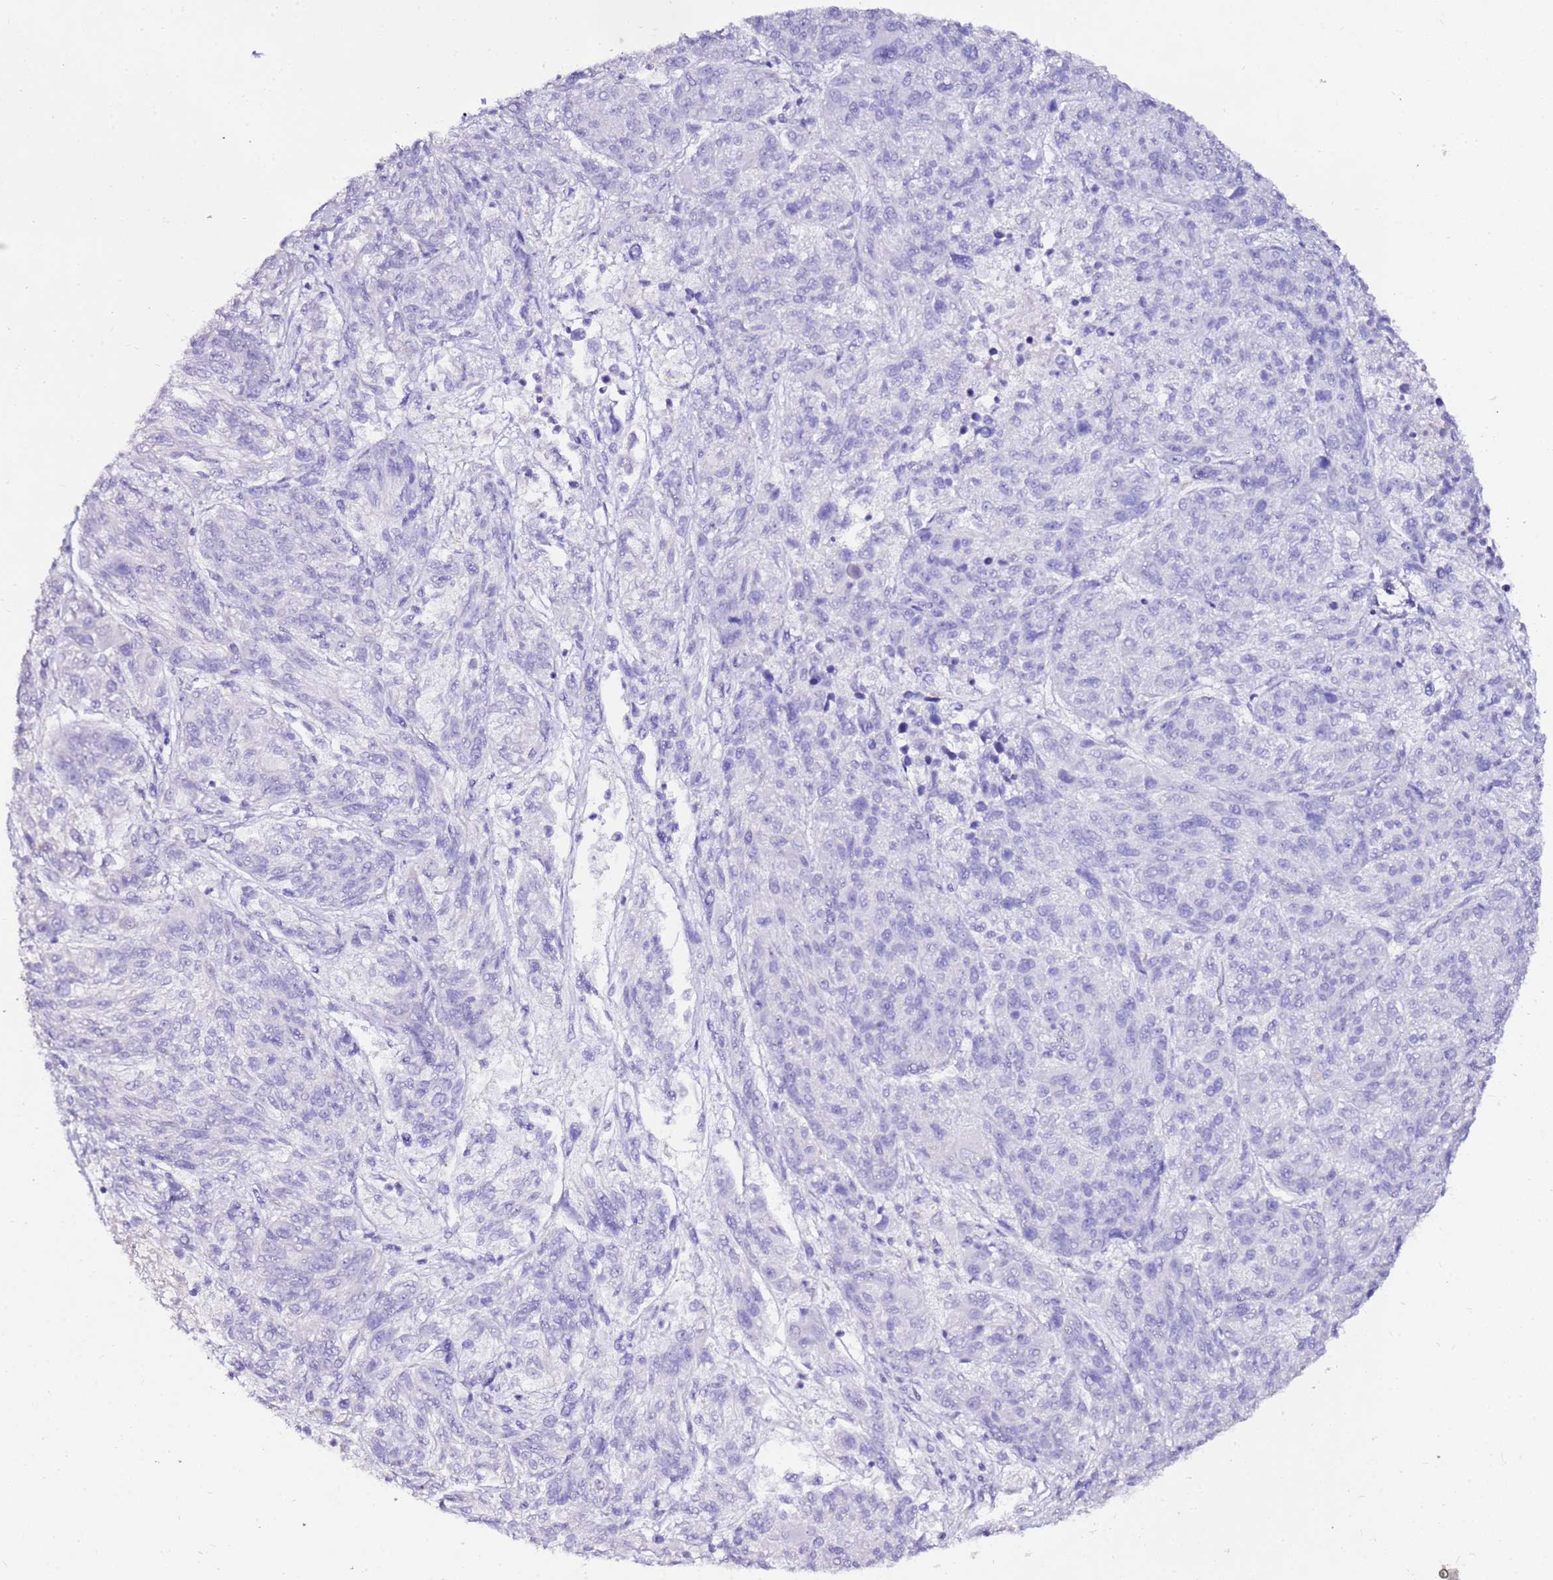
{"staining": {"intensity": "negative", "quantity": "none", "location": "none"}, "tissue": "melanoma", "cell_type": "Tumor cells", "image_type": "cancer", "snomed": [{"axis": "morphology", "description": "Malignant melanoma, NOS"}, {"axis": "topography", "description": "Skin"}], "caption": "High power microscopy image of an immunohistochemistry (IHC) micrograph of malignant melanoma, revealing no significant expression in tumor cells.", "gene": "ART5", "patient": {"sex": "male", "age": 53}}